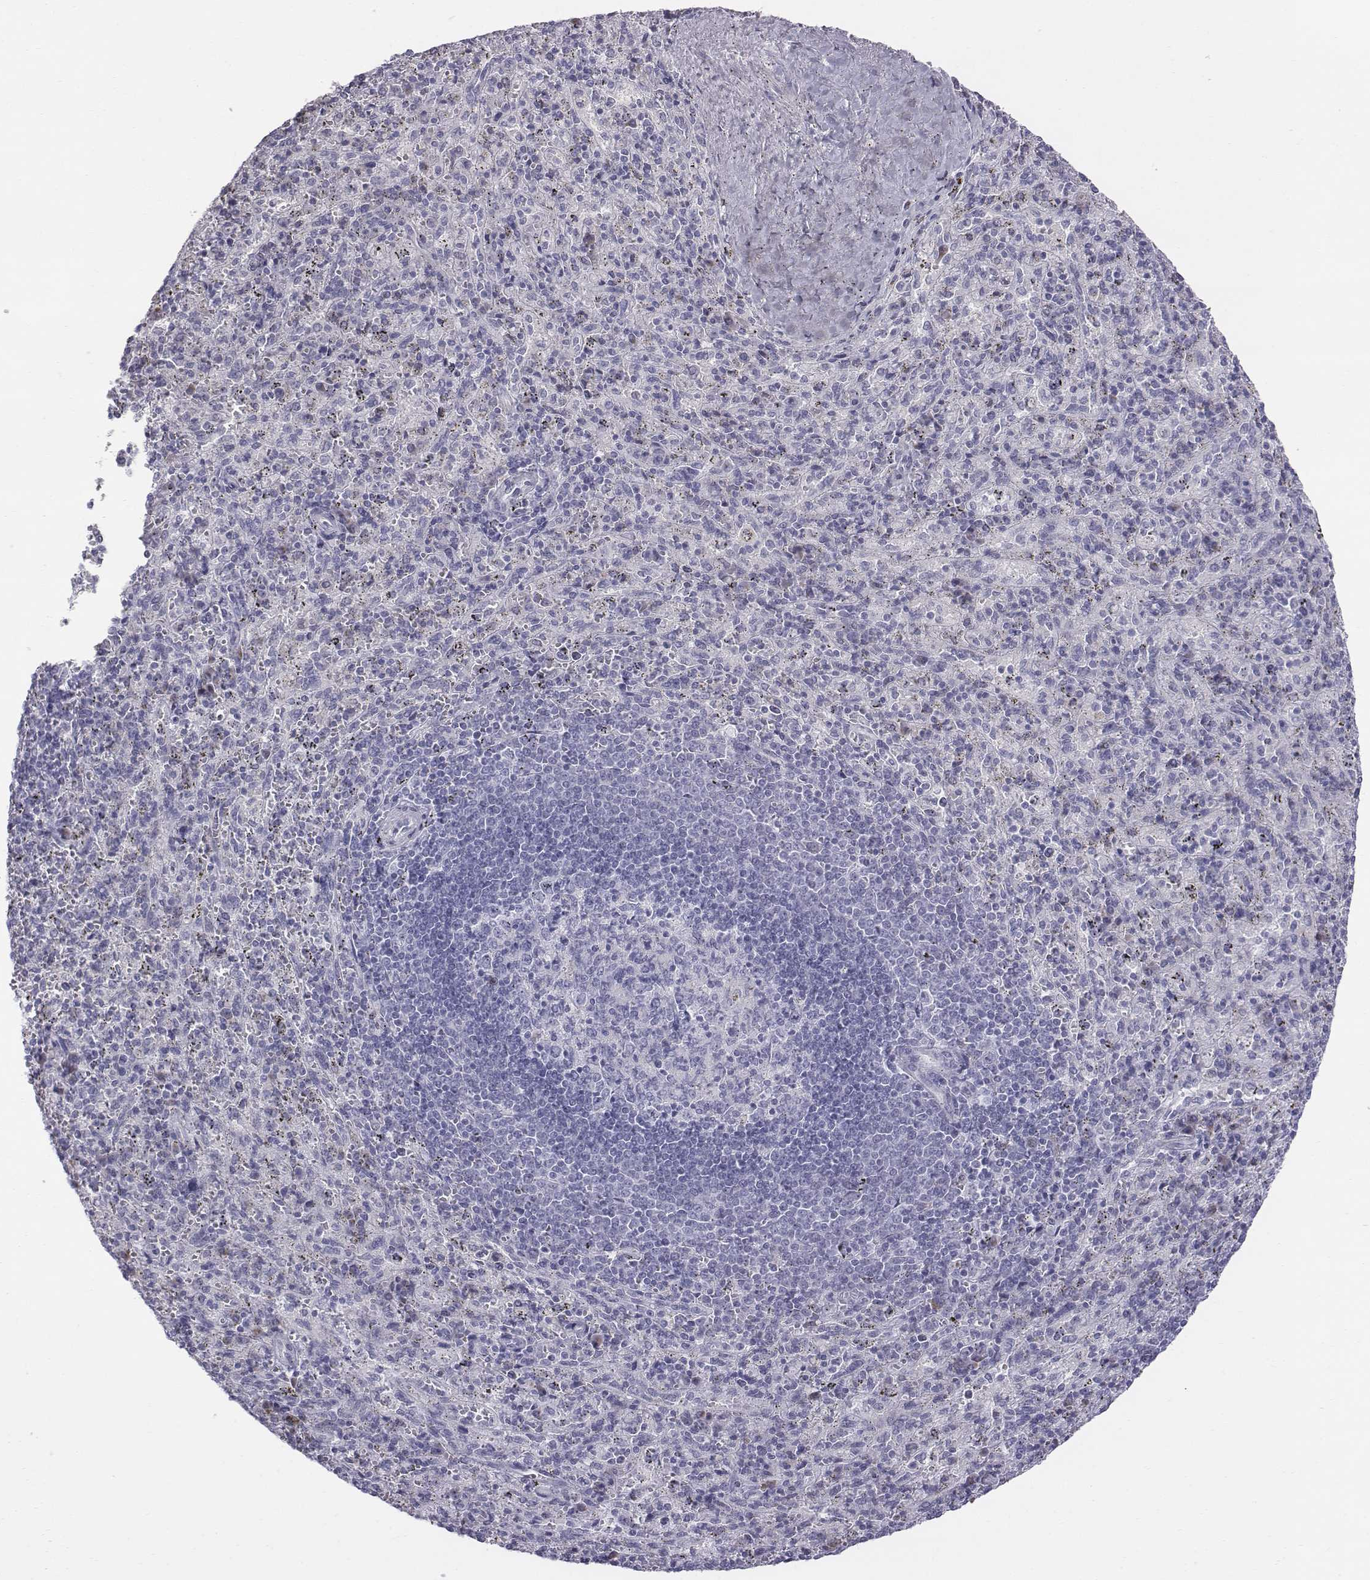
{"staining": {"intensity": "negative", "quantity": "none", "location": "none"}, "tissue": "spleen", "cell_type": "Cells in red pulp", "image_type": "normal", "snomed": [{"axis": "morphology", "description": "Normal tissue, NOS"}, {"axis": "topography", "description": "Spleen"}], "caption": "Immunohistochemistry (IHC) of normal human spleen reveals no expression in cells in red pulp.", "gene": "C6orf58", "patient": {"sex": "male", "age": 57}}